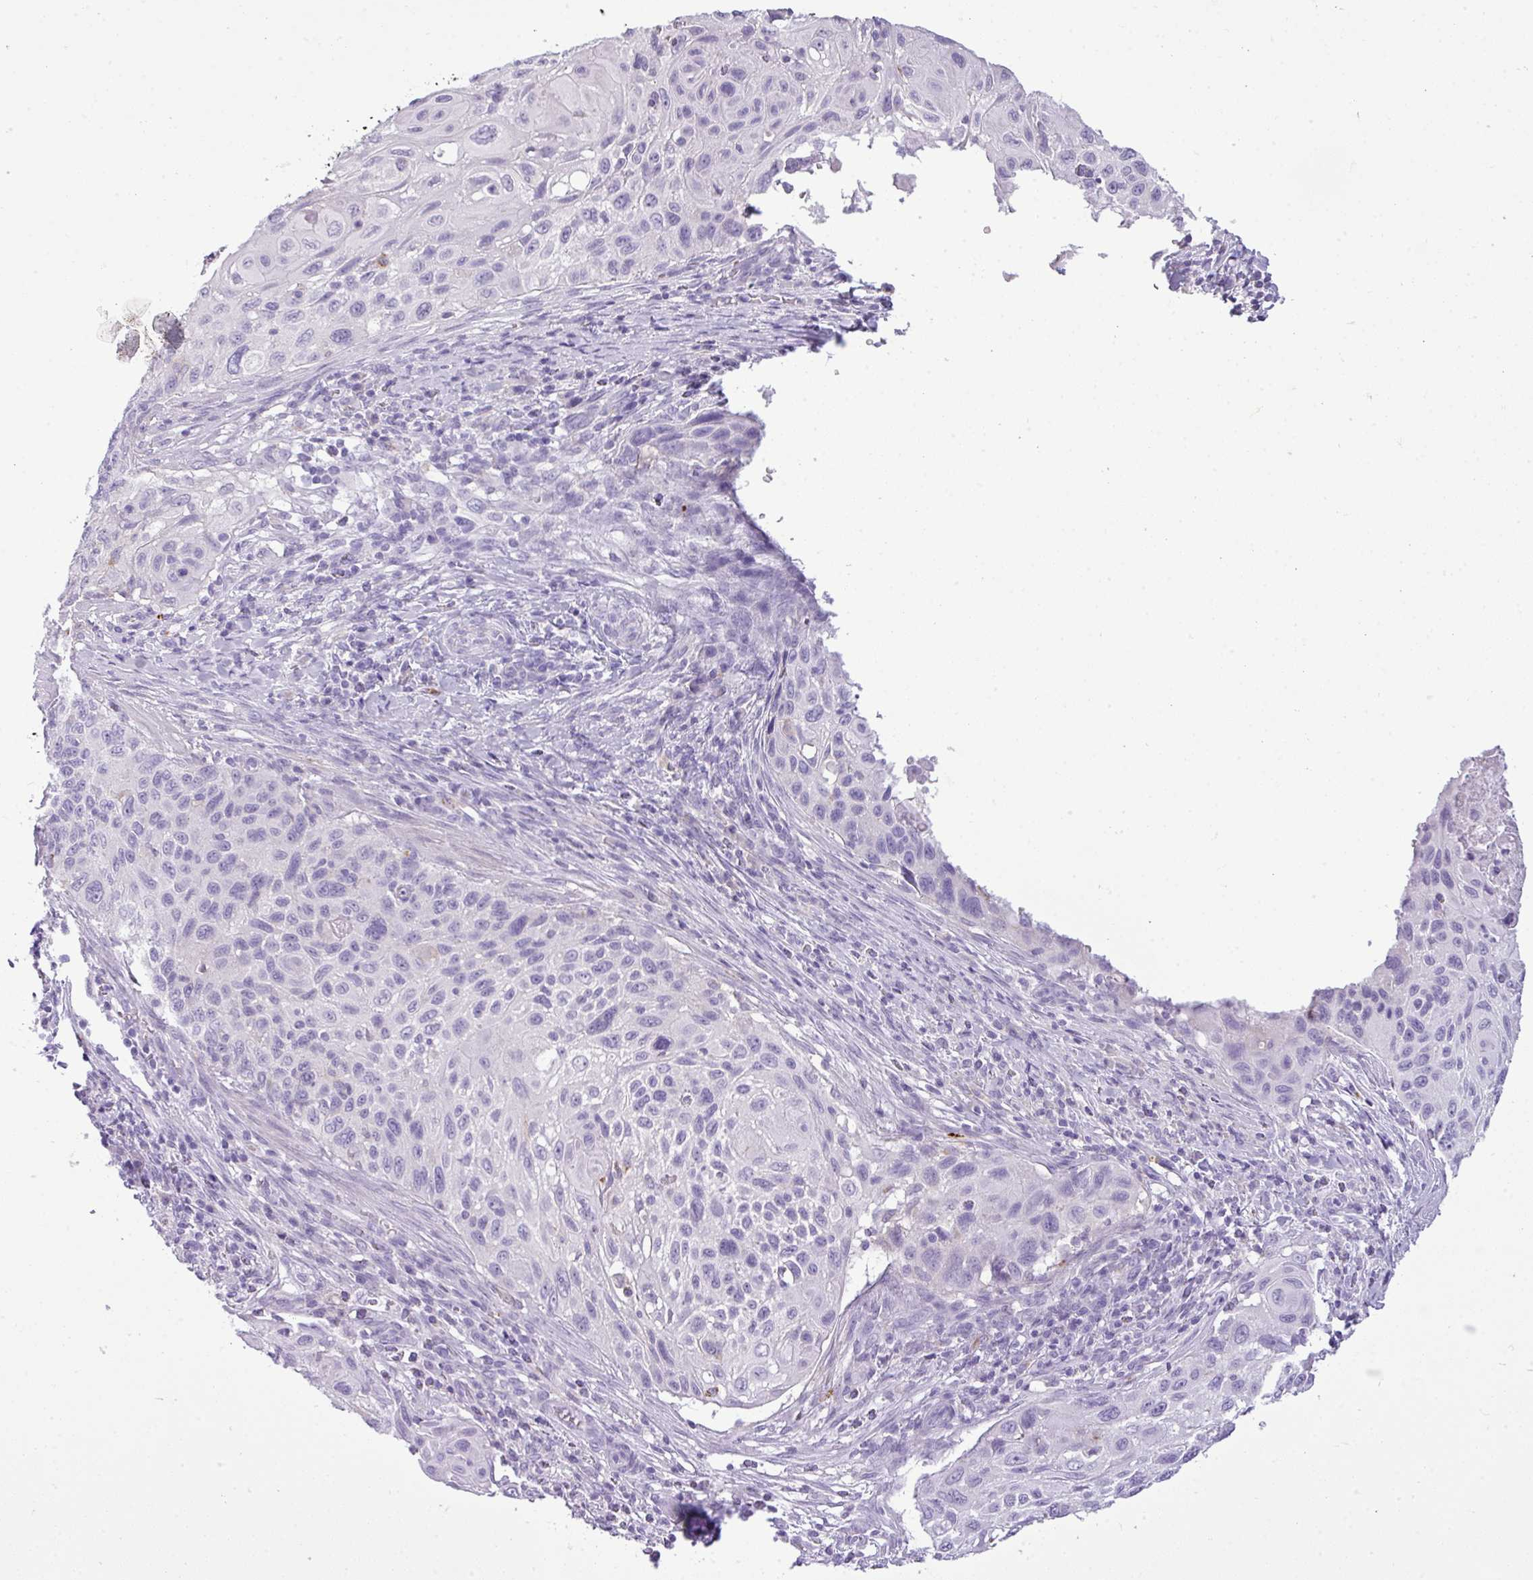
{"staining": {"intensity": "negative", "quantity": "none", "location": "none"}, "tissue": "cervical cancer", "cell_type": "Tumor cells", "image_type": "cancer", "snomed": [{"axis": "morphology", "description": "Squamous cell carcinoma, NOS"}, {"axis": "topography", "description": "Cervix"}], "caption": "IHC of human cervical cancer (squamous cell carcinoma) exhibits no expression in tumor cells. (Immunohistochemistry (ihc), brightfield microscopy, high magnification).", "gene": "RBMXL2", "patient": {"sex": "female", "age": 70}}